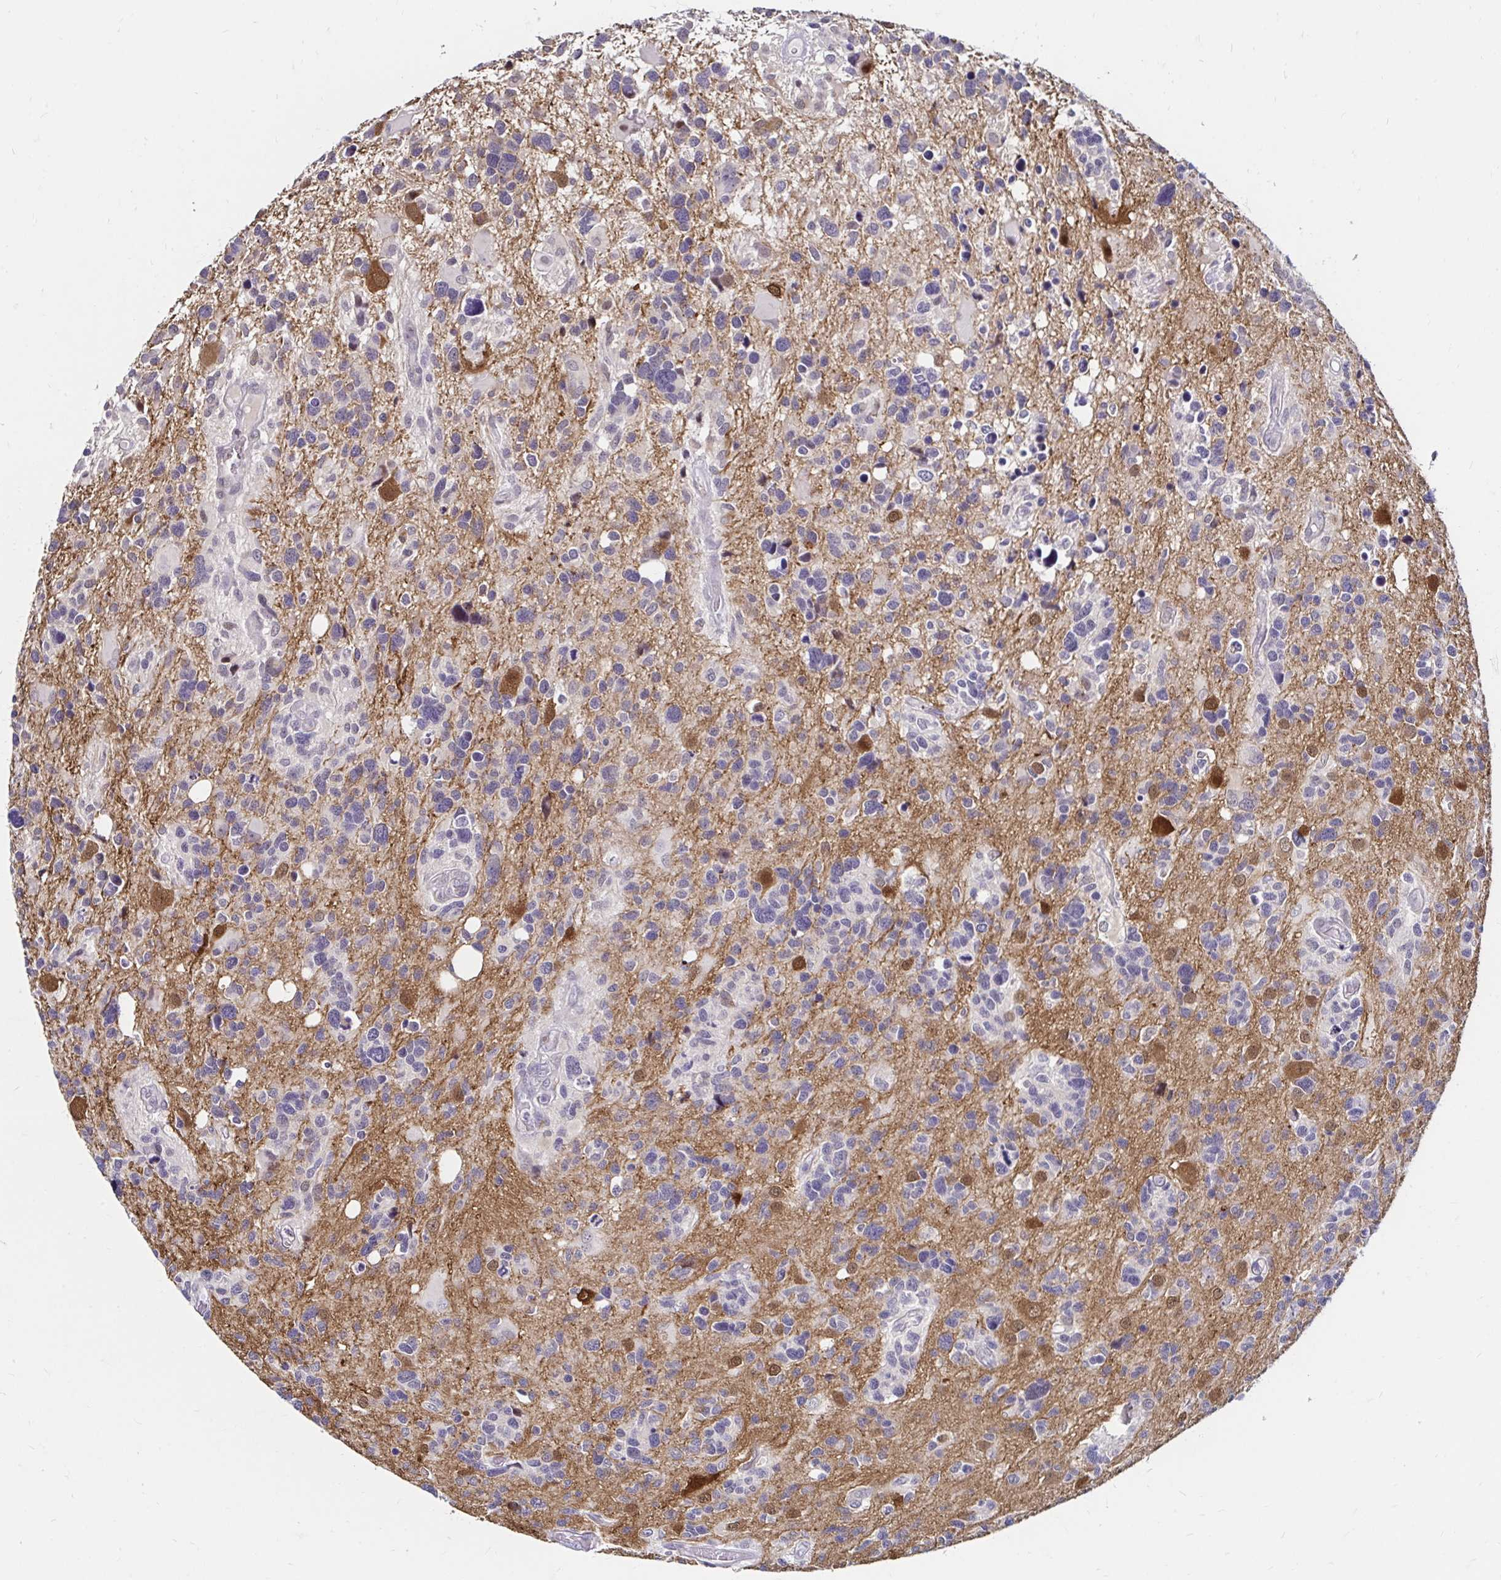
{"staining": {"intensity": "negative", "quantity": "none", "location": "none"}, "tissue": "glioma", "cell_type": "Tumor cells", "image_type": "cancer", "snomed": [{"axis": "morphology", "description": "Glioma, malignant, High grade"}, {"axis": "topography", "description": "Brain"}], "caption": "There is no significant staining in tumor cells of malignant glioma (high-grade).", "gene": "GUCY1A1", "patient": {"sex": "male", "age": 49}}